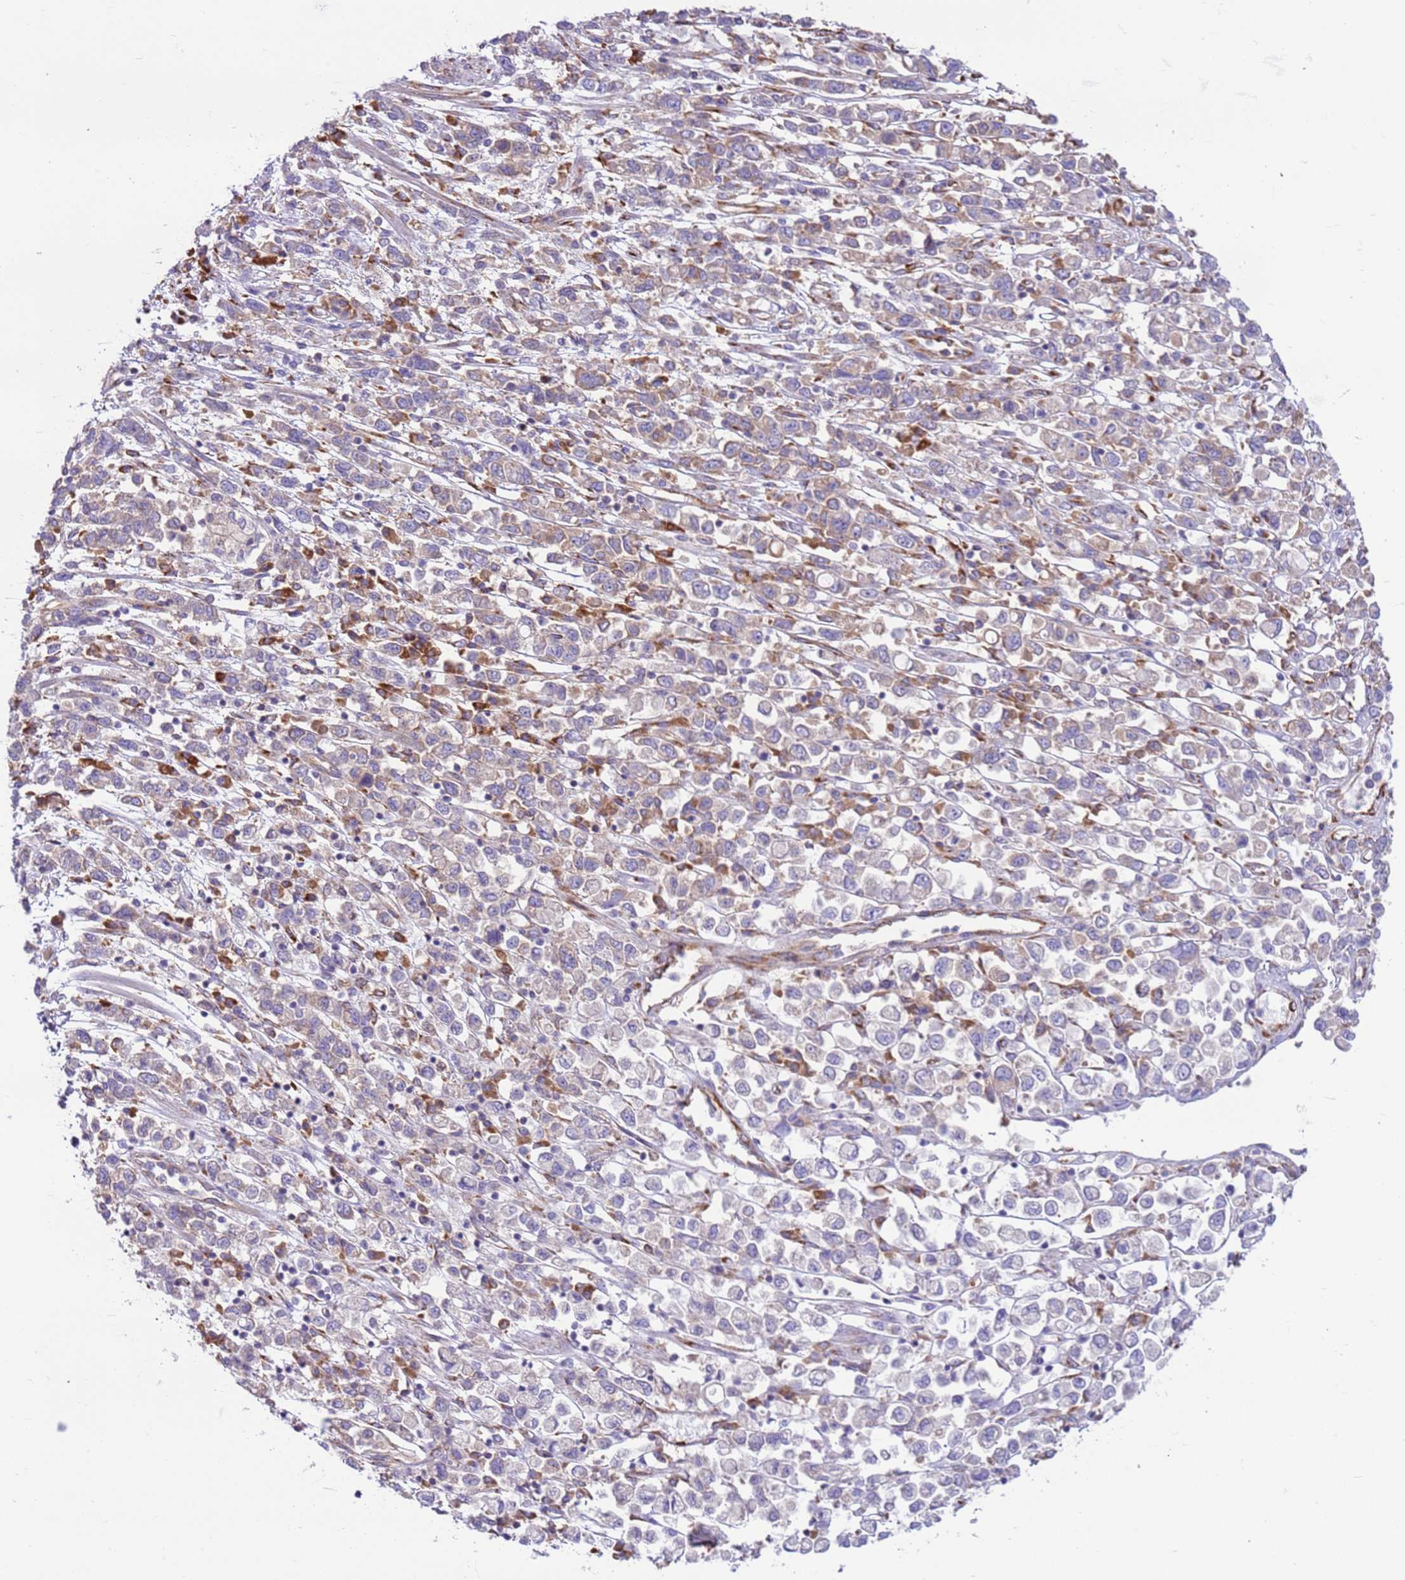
{"staining": {"intensity": "weak", "quantity": "<25%", "location": "cytoplasmic/membranous"}, "tissue": "stomach cancer", "cell_type": "Tumor cells", "image_type": "cancer", "snomed": [{"axis": "morphology", "description": "Adenocarcinoma, NOS"}, {"axis": "topography", "description": "Stomach"}], "caption": "A high-resolution histopathology image shows IHC staining of adenocarcinoma (stomach), which shows no significant staining in tumor cells.", "gene": "VARS1", "patient": {"sex": "female", "age": 76}}